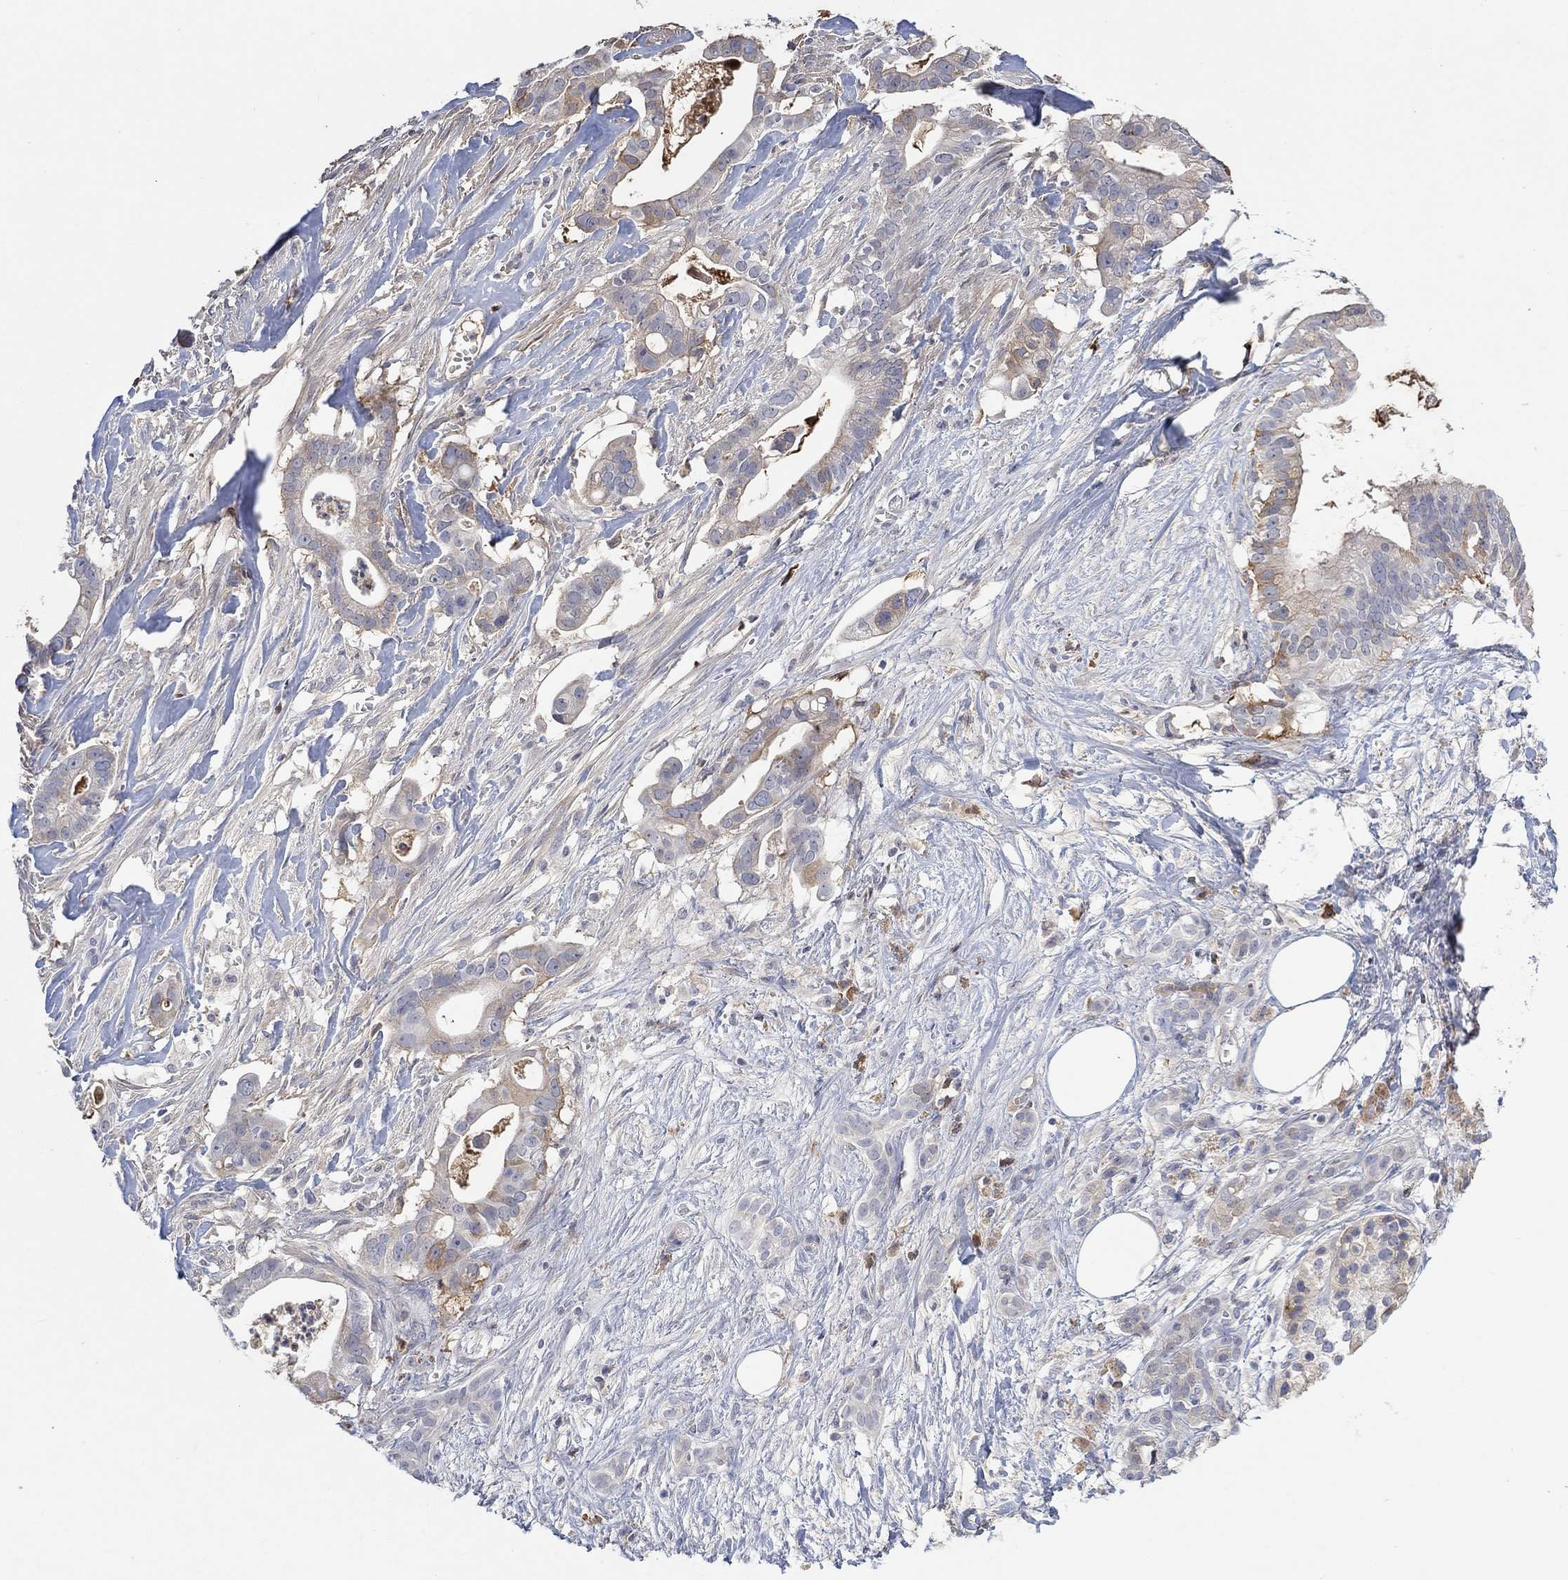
{"staining": {"intensity": "moderate", "quantity": "<25%", "location": "cytoplasmic/membranous"}, "tissue": "pancreatic cancer", "cell_type": "Tumor cells", "image_type": "cancer", "snomed": [{"axis": "morphology", "description": "Adenocarcinoma, NOS"}, {"axis": "topography", "description": "Pancreas"}], "caption": "Immunohistochemistry photomicrograph of human adenocarcinoma (pancreatic) stained for a protein (brown), which reveals low levels of moderate cytoplasmic/membranous positivity in approximately <25% of tumor cells.", "gene": "MSTN", "patient": {"sex": "male", "age": 61}}